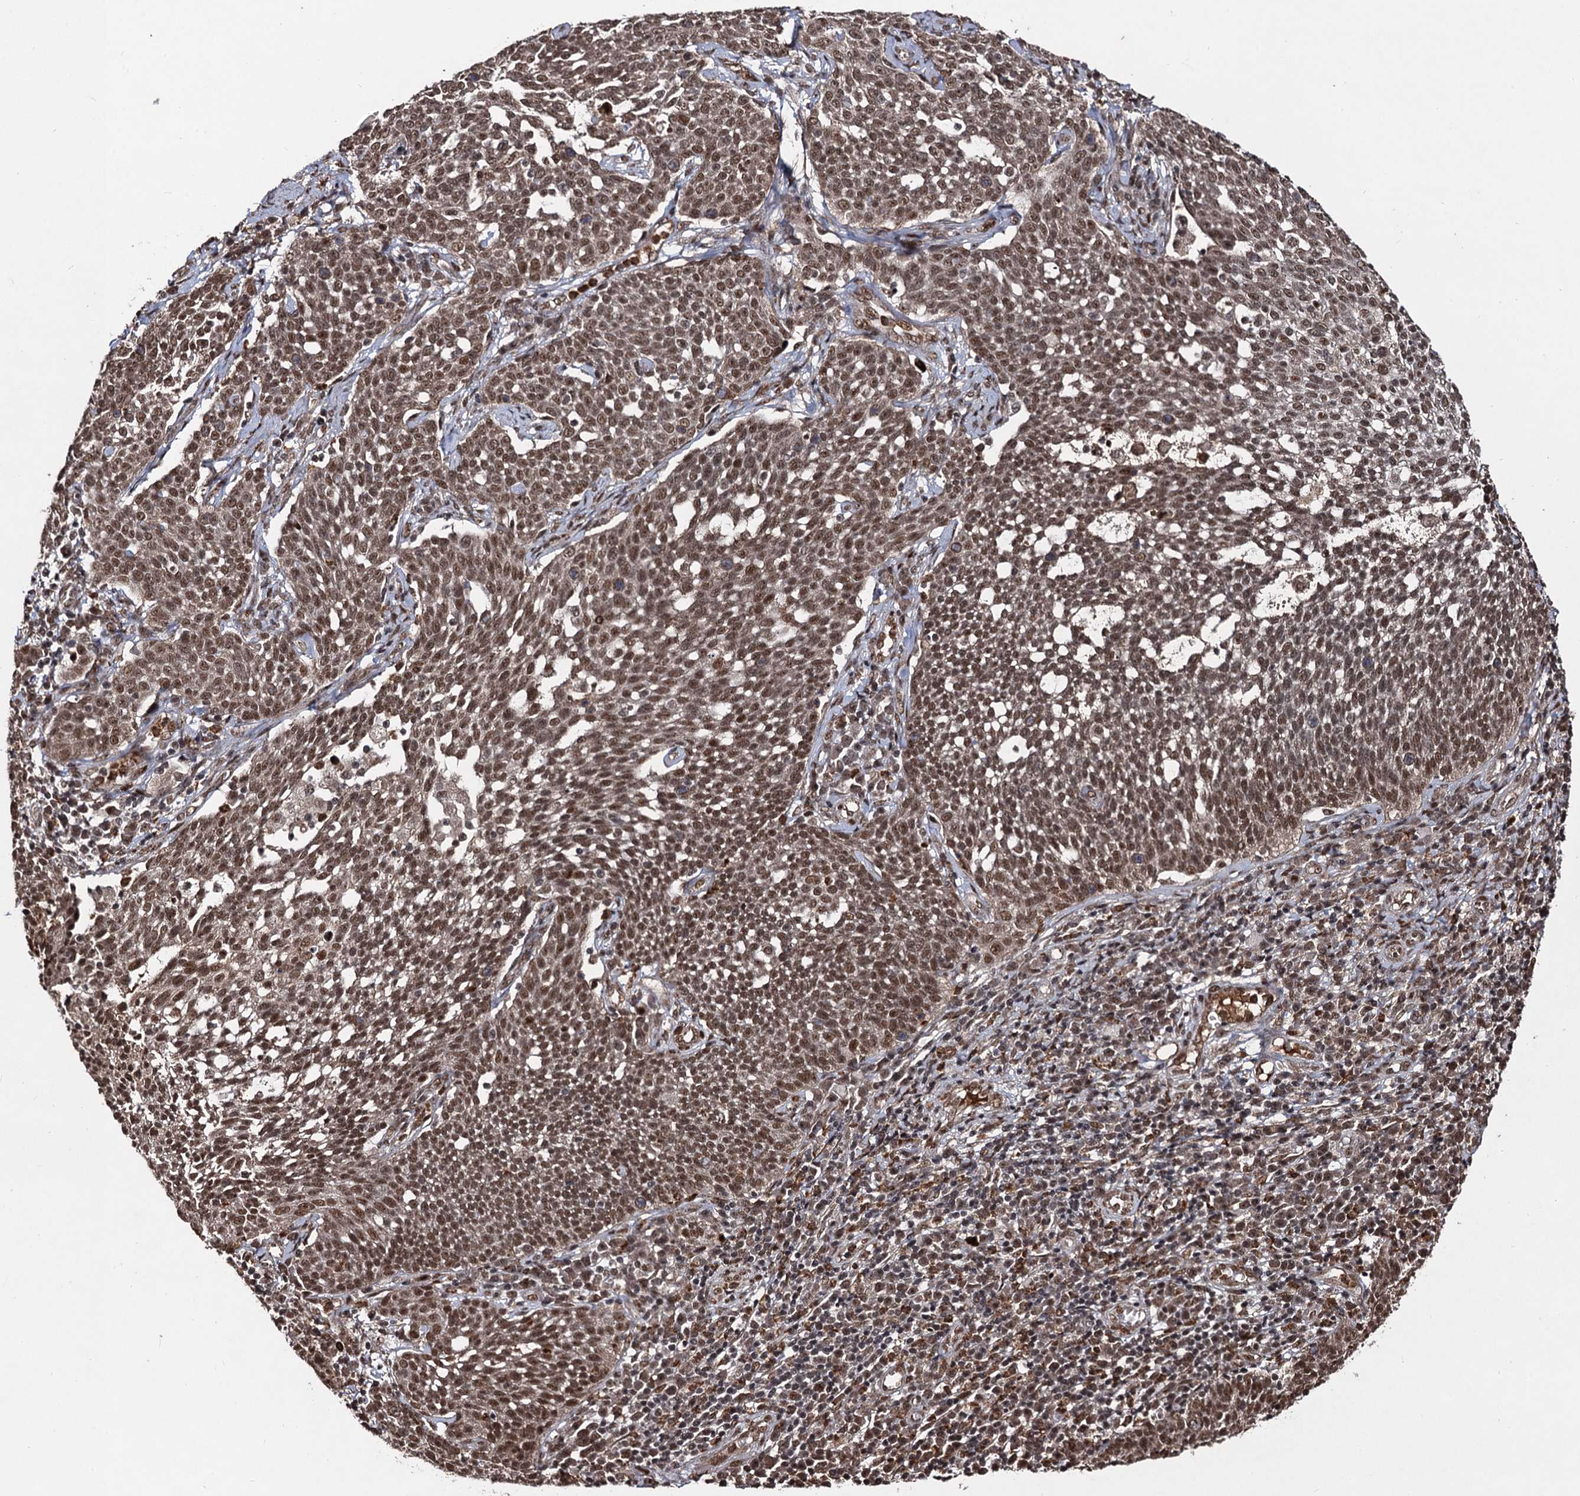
{"staining": {"intensity": "moderate", "quantity": ">75%", "location": "nuclear"}, "tissue": "cervical cancer", "cell_type": "Tumor cells", "image_type": "cancer", "snomed": [{"axis": "morphology", "description": "Squamous cell carcinoma, NOS"}, {"axis": "topography", "description": "Cervix"}], "caption": "Immunohistochemistry photomicrograph of cervical cancer (squamous cell carcinoma) stained for a protein (brown), which exhibits medium levels of moderate nuclear positivity in about >75% of tumor cells.", "gene": "SFSWAP", "patient": {"sex": "female", "age": 34}}